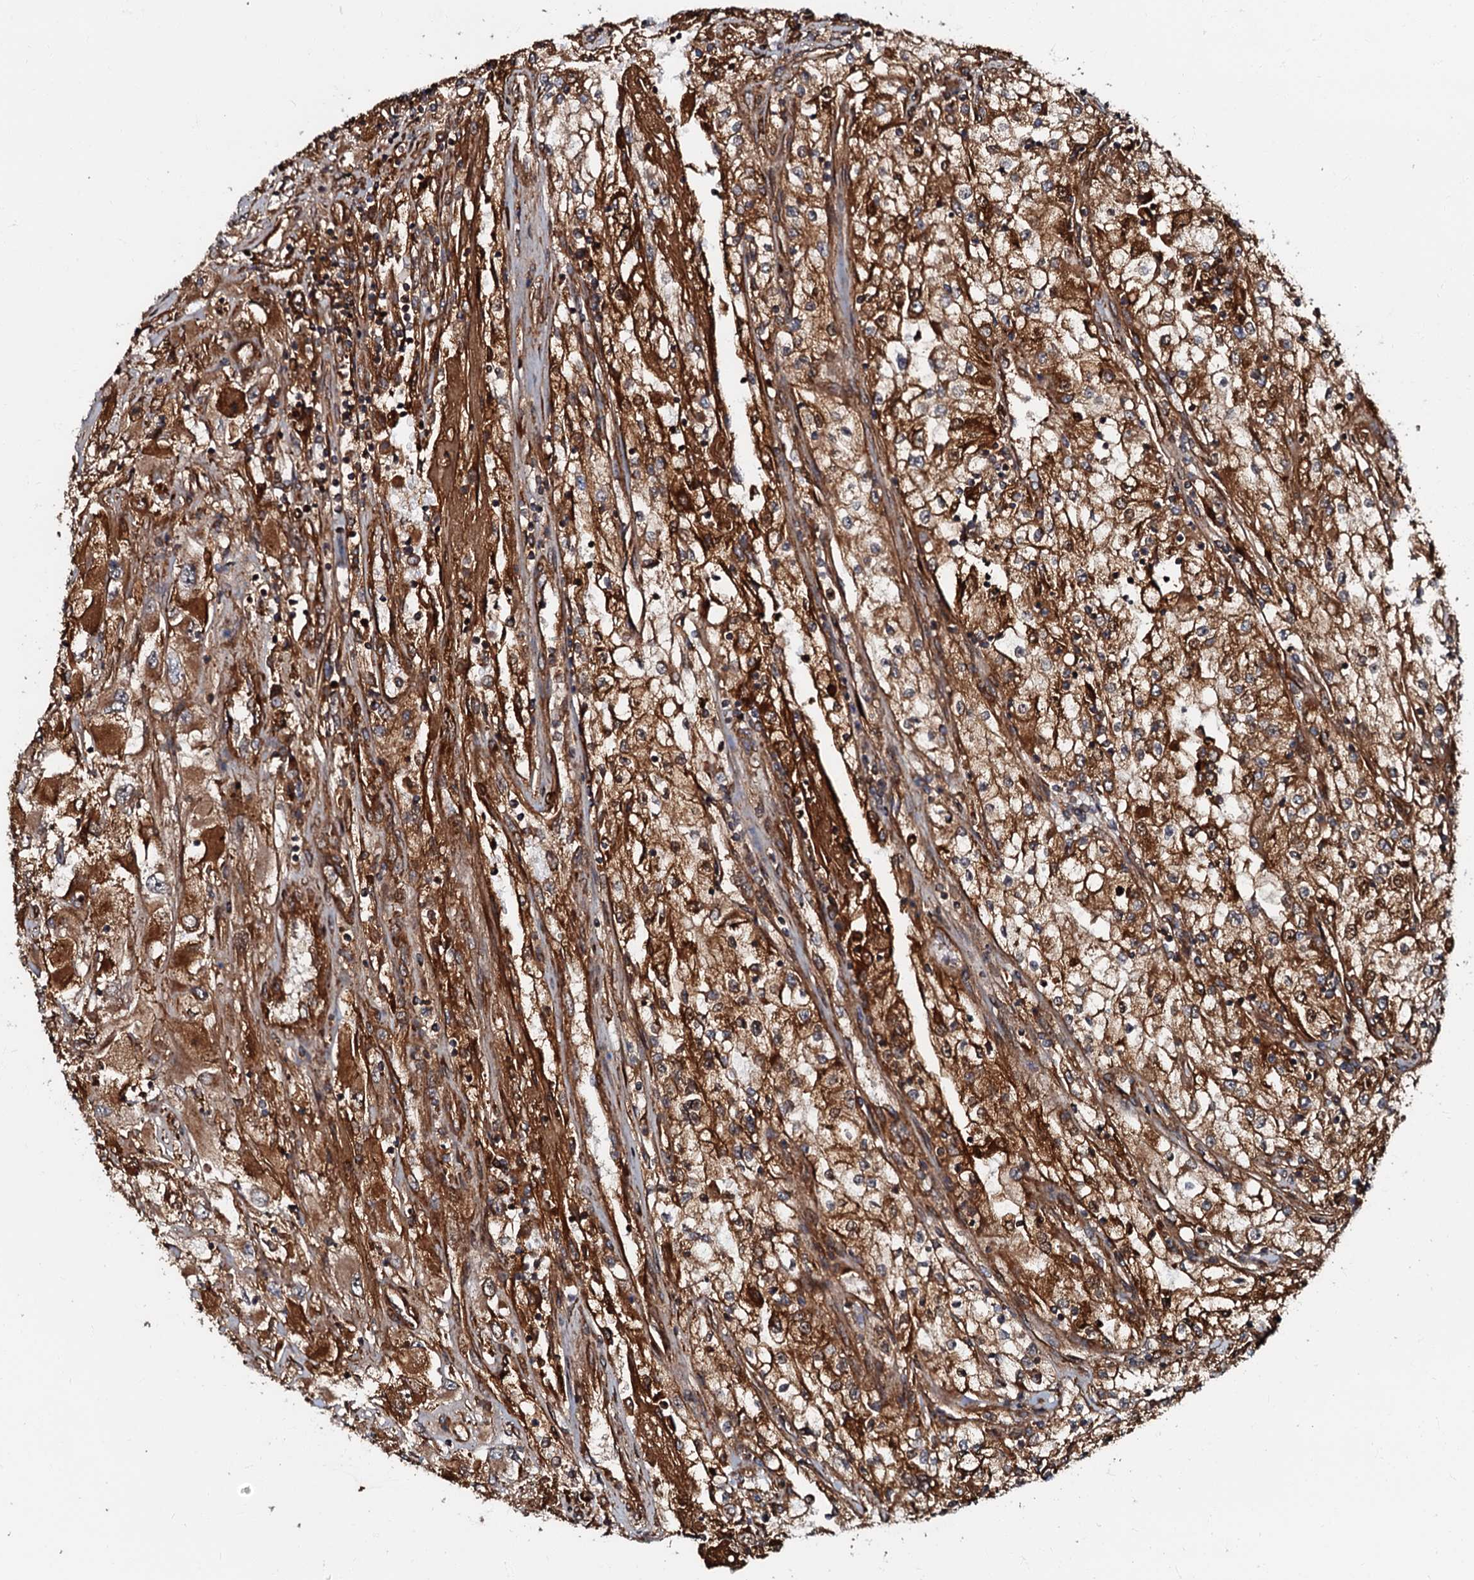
{"staining": {"intensity": "strong", "quantity": ">75%", "location": "cytoplasmic/membranous"}, "tissue": "renal cancer", "cell_type": "Tumor cells", "image_type": "cancer", "snomed": [{"axis": "morphology", "description": "Adenocarcinoma, NOS"}, {"axis": "topography", "description": "Kidney"}], "caption": "There is high levels of strong cytoplasmic/membranous positivity in tumor cells of renal cancer, as demonstrated by immunohistochemical staining (brown color).", "gene": "BLOC1S6", "patient": {"sex": "female", "age": 52}}